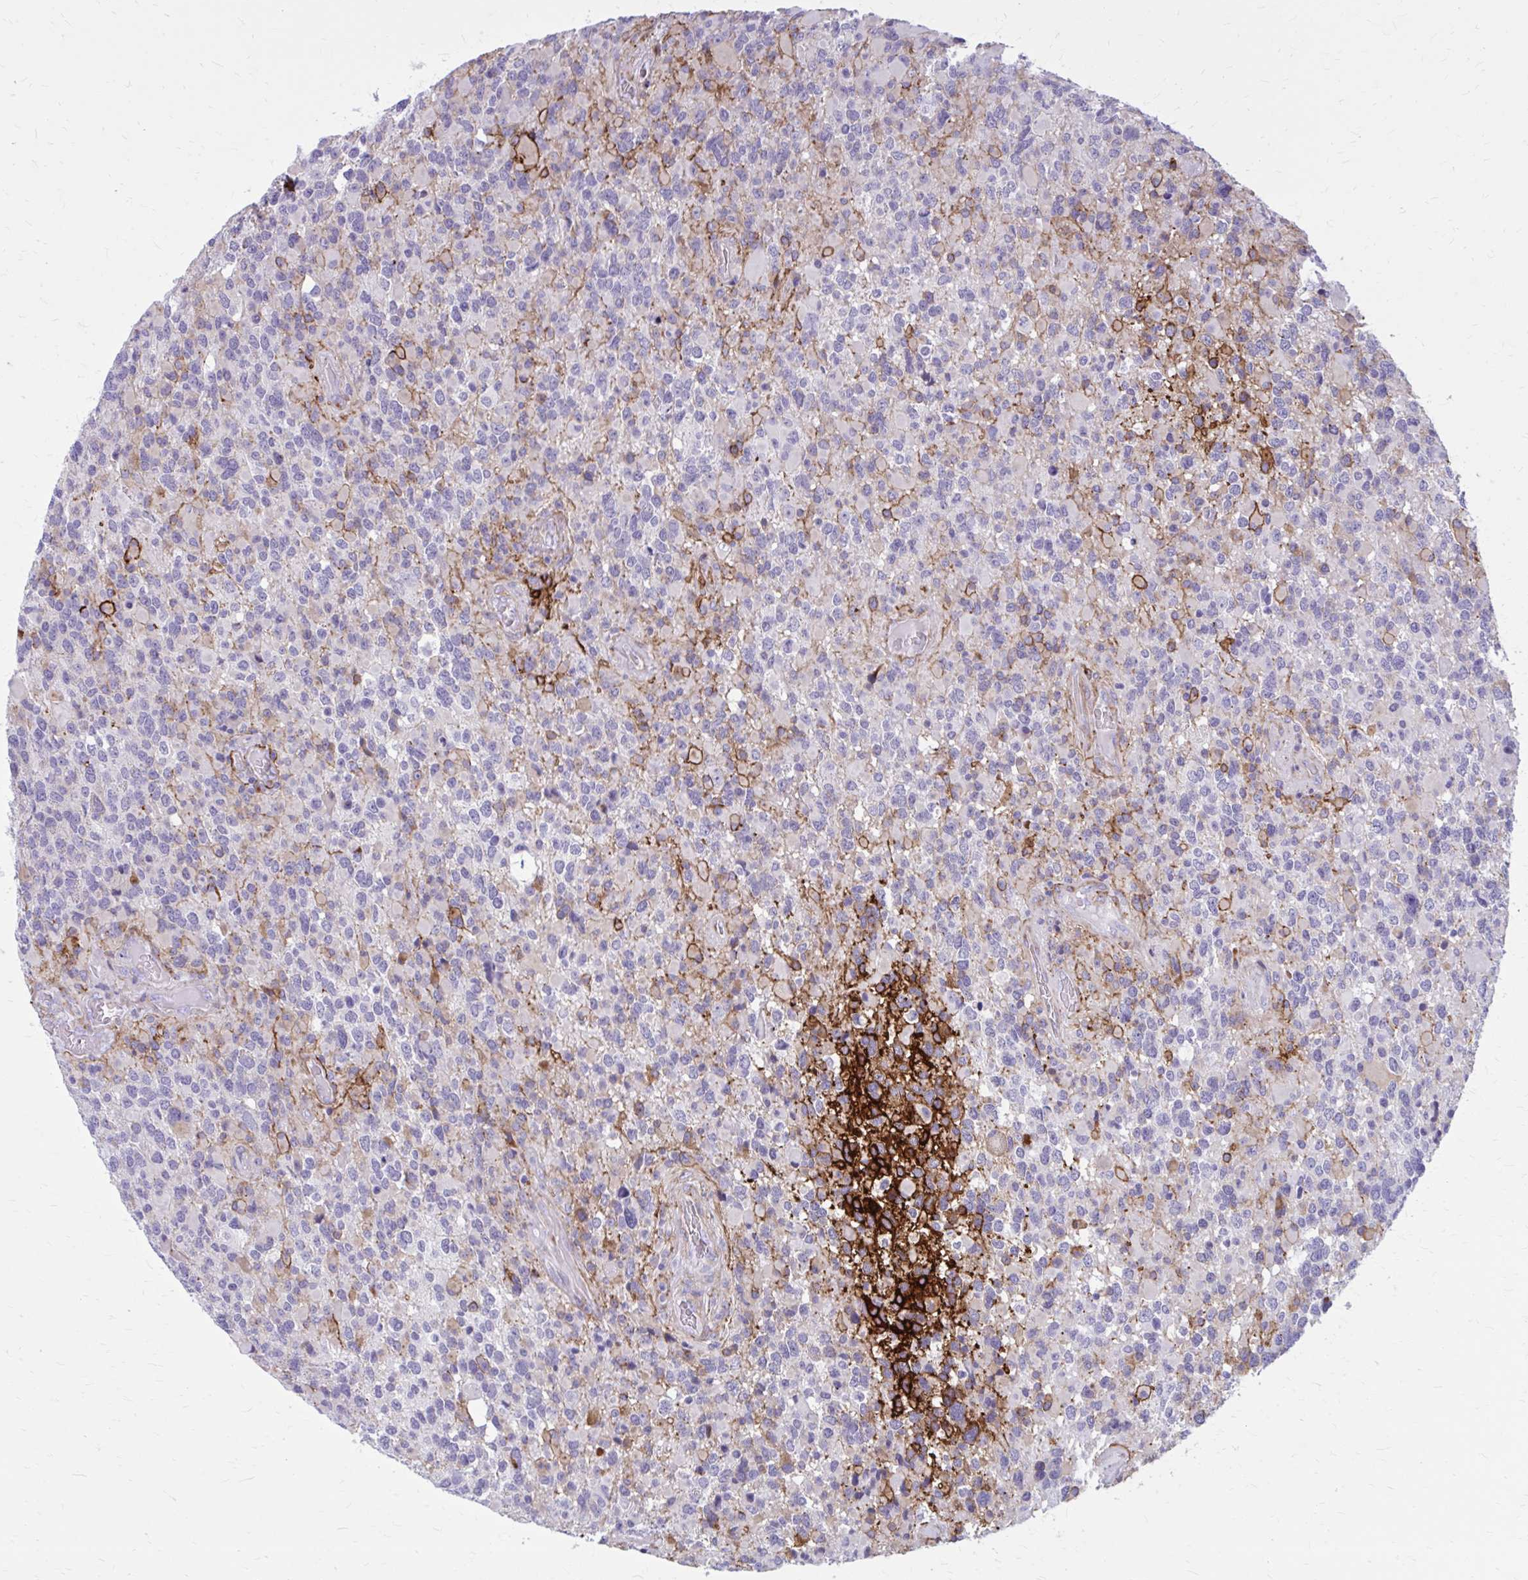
{"staining": {"intensity": "moderate", "quantity": "<25%", "location": "cytoplasmic/membranous"}, "tissue": "glioma", "cell_type": "Tumor cells", "image_type": "cancer", "snomed": [{"axis": "morphology", "description": "Glioma, malignant, High grade"}, {"axis": "topography", "description": "Brain"}], "caption": "Immunohistochemical staining of human glioma demonstrates moderate cytoplasmic/membranous protein expression in approximately <25% of tumor cells.", "gene": "AKAP12", "patient": {"sex": "female", "age": 40}}